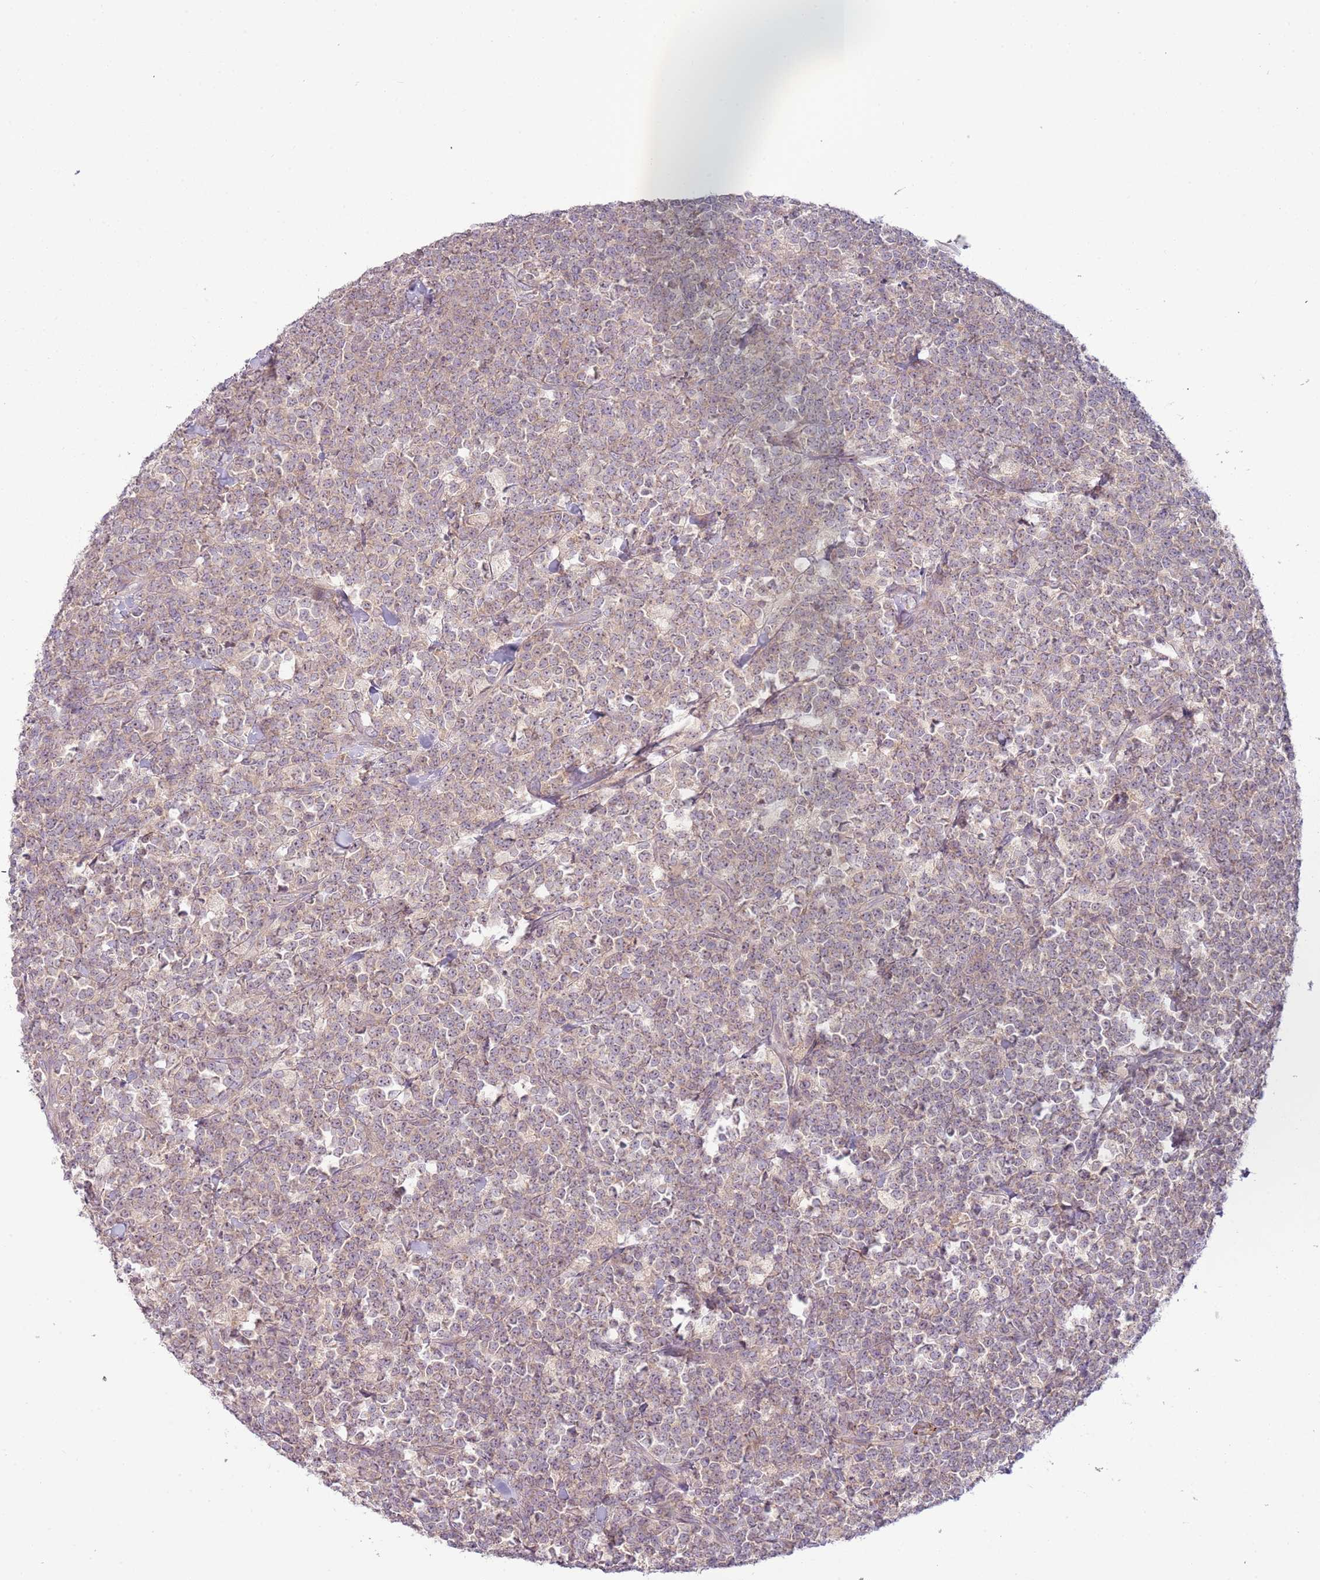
{"staining": {"intensity": "weak", "quantity": "<25%", "location": "cytoplasmic/membranous"}, "tissue": "lymphoma", "cell_type": "Tumor cells", "image_type": "cancer", "snomed": [{"axis": "morphology", "description": "Malignant lymphoma, non-Hodgkin's type, High grade"}, {"axis": "topography", "description": "Small intestine"}, {"axis": "topography", "description": "Colon"}], "caption": "Immunohistochemical staining of high-grade malignant lymphoma, non-Hodgkin's type displays no significant expression in tumor cells. (DAB immunohistochemistry (IHC), high magnification).", "gene": "DTD2", "patient": {"sex": "male", "age": 8}}